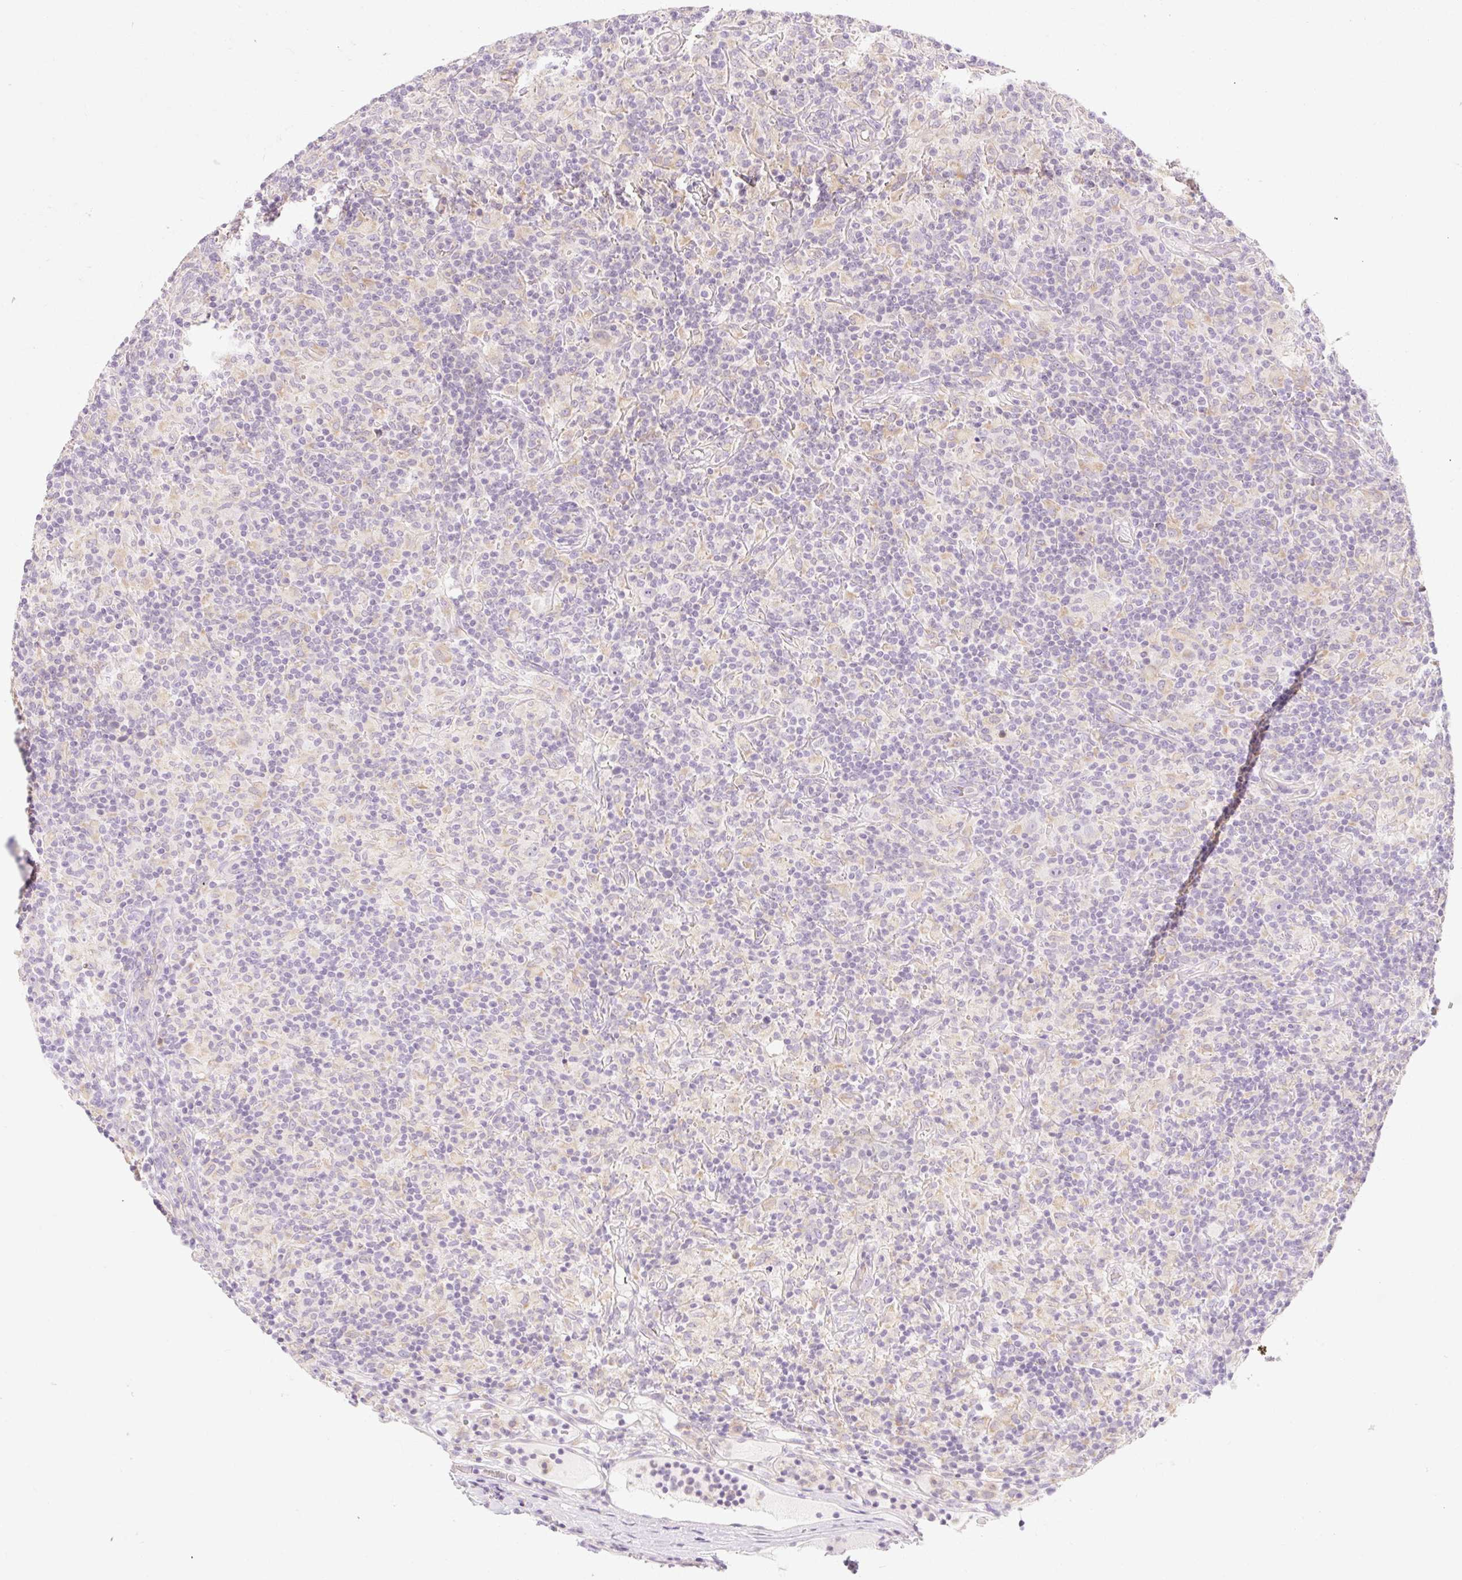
{"staining": {"intensity": "negative", "quantity": "none", "location": "none"}, "tissue": "lymphoma", "cell_type": "Tumor cells", "image_type": "cancer", "snomed": [{"axis": "morphology", "description": "Hodgkin's disease, NOS"}, {"axis": "topography", "description": "Lymph node"}], "caption": "High magnification brightfield microscopy of lymphoma stained with DAB (3,3'-diaminobenzidine) (brown) and counterstained with hematoxylin (blue): tumor cells show no significant positivity. (DAB (3,3'-diaminobenzidine) immunohistochemistry, high magnification).", "gene": "MYO1D", "patient": {"sex": "male", "age": 70}}